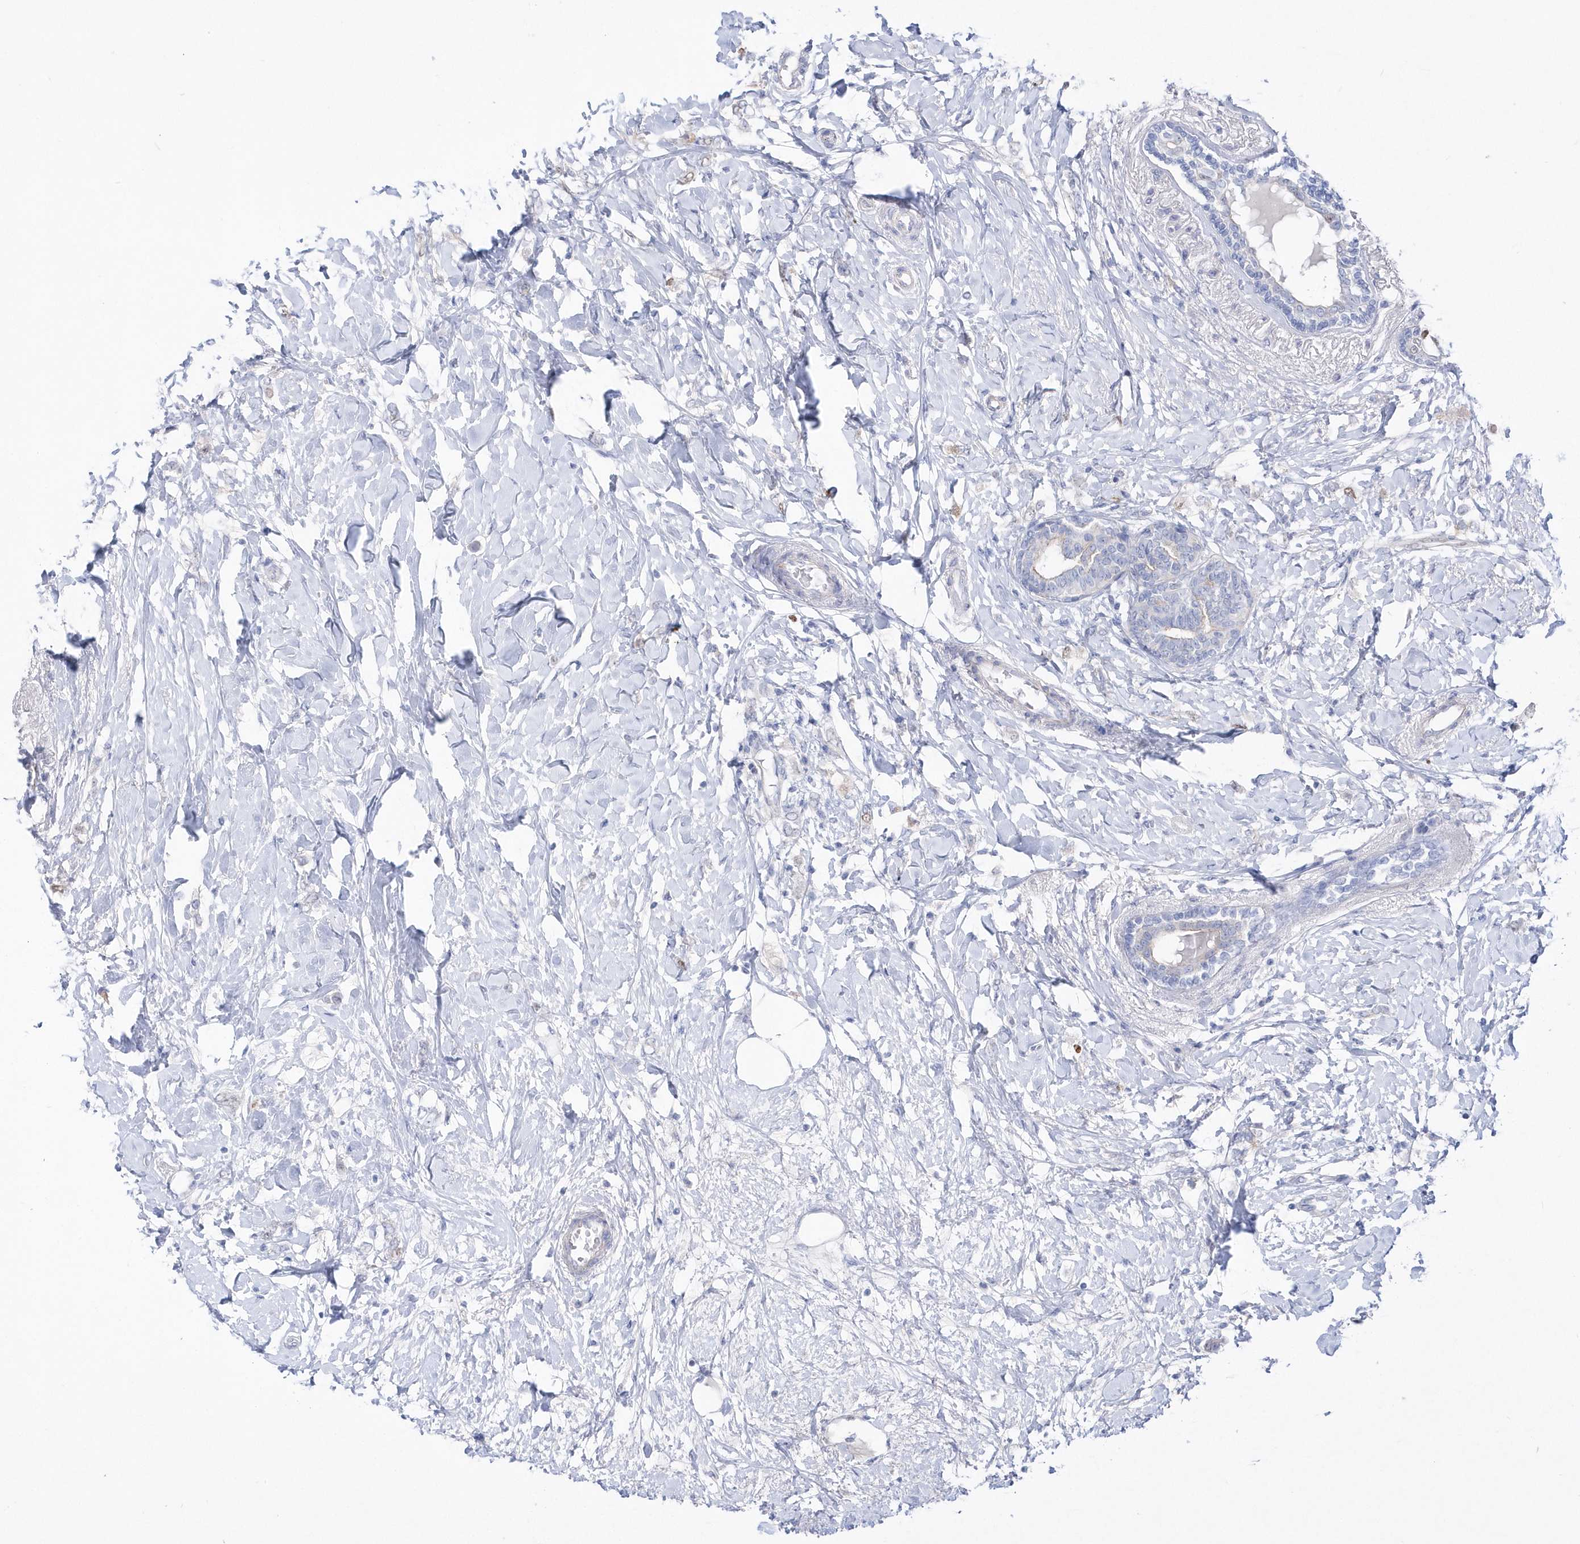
{"staining": {"intensity": "negative", "quantity": "none", "location": "none"}, "tissue": "breast cancer", "cell_type": "Tumor cells", "image_type": "cancer", "snomed": [{"axis": "morphology", "description": "Normal tissue, NOS"}, {"axis": "morphology", "description": "Lobular carcinoma"}, {"axis": "topography", "description": "Breast"}], "caption": "High power microscopy histopathology image of an immunohistochemistry micrograph of breast lobular carcinoma, revealing no significant expression in tumor cells. Nuclei are stained in blue.", "gene": "TMCO6", "patient": {"sex": "female", "age": 47}}